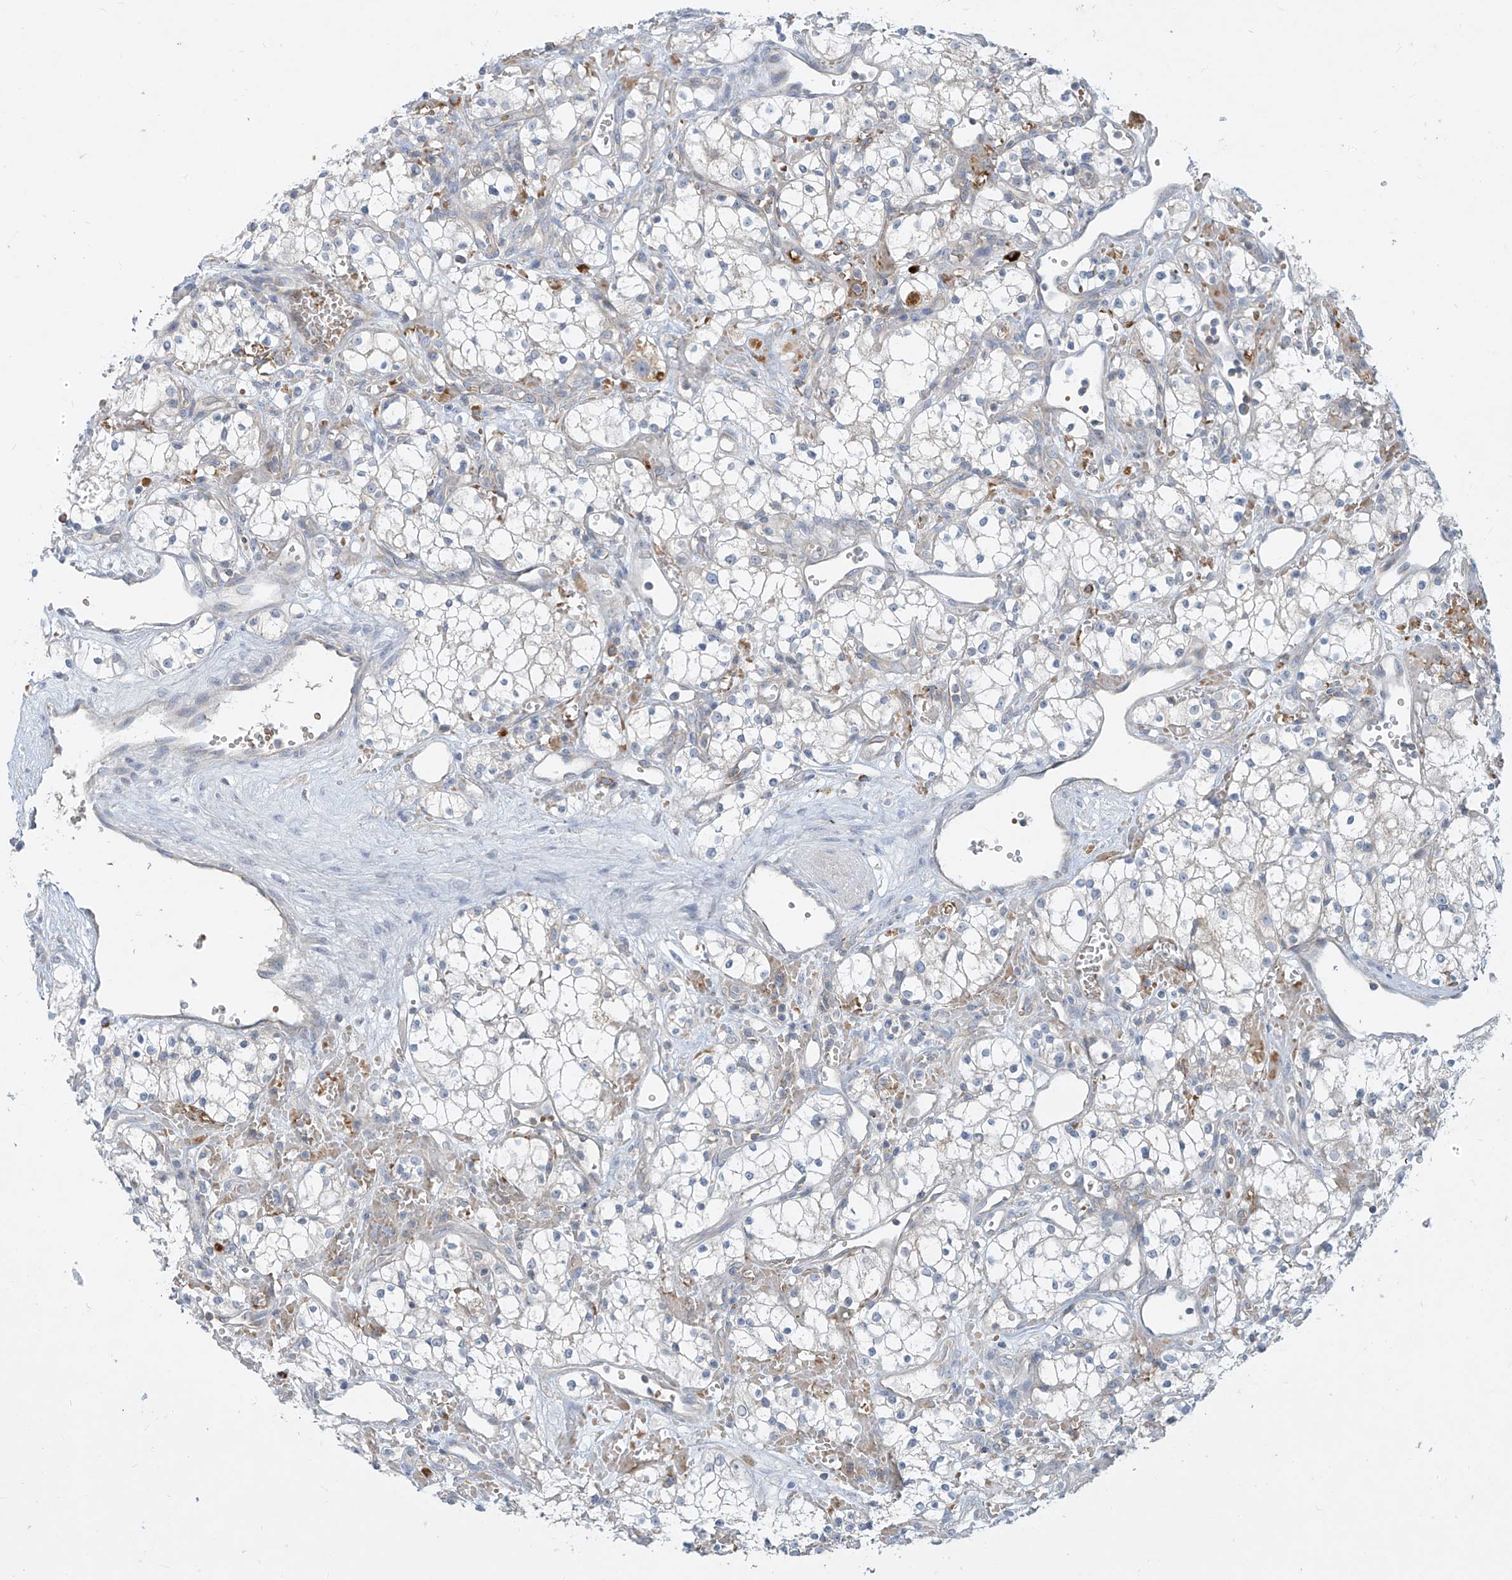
{"staining": {"intensity": "negative", "quantity": "none", "location": "none"}, "tissue": "renal cancer", "cell_type": "Tumor cells", "image_type": "cancer", "snomed": [{"axis": "morphology", "description": "Adenocarcinoma, NOS"}, {"axis": "topography", "description": "Kidney"}], "caption": "The immunohistochemistry micrograph has no significant expression in tumor cells of renal cancer (adenocarcinoma) tissue.", "gene": "DGKQ", "patient": {"sex": "male", "age": 59}}